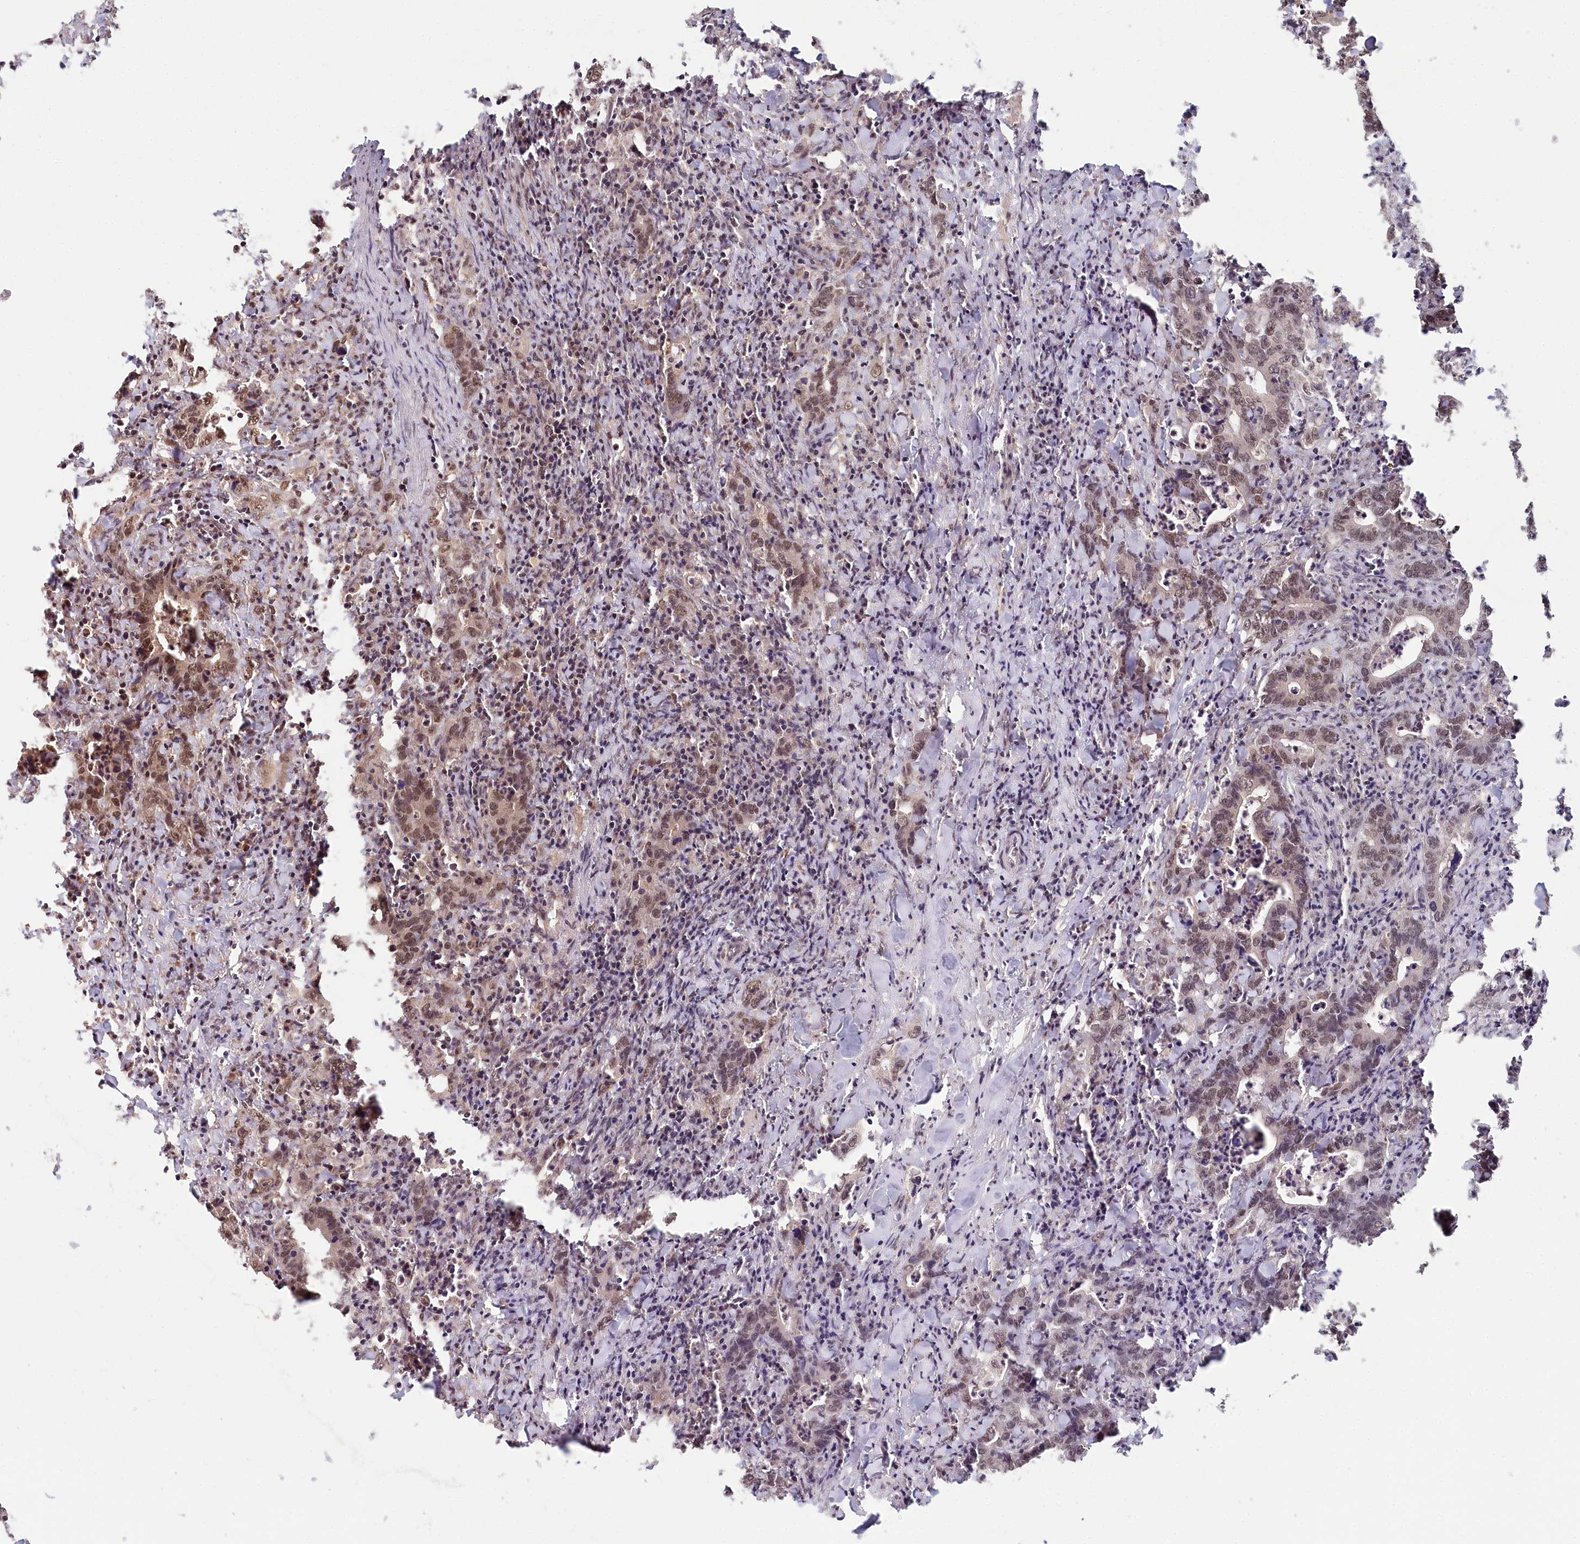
{"staining": {"intensity": "moderate", "quantity": "25%-75%", "location": "nuclear"}, "tissue": "colorectal cancer", "cell_type": "Tumor cells", "image_type": "cancer", "snomed": [{"axis": "morphology", "description": "Adenocarcinoma, NOS"}, {"axis": "topography", "description": "Colon"}], "caption": "The histopathology image displays immunohistochemical staining of adenocarcinoma (colorectal). There is moderate nuclear staining is present in about 25%-75% of tumor cells.", "gene": "WAPL", "patient": {"sex": "female", "age": 75}}